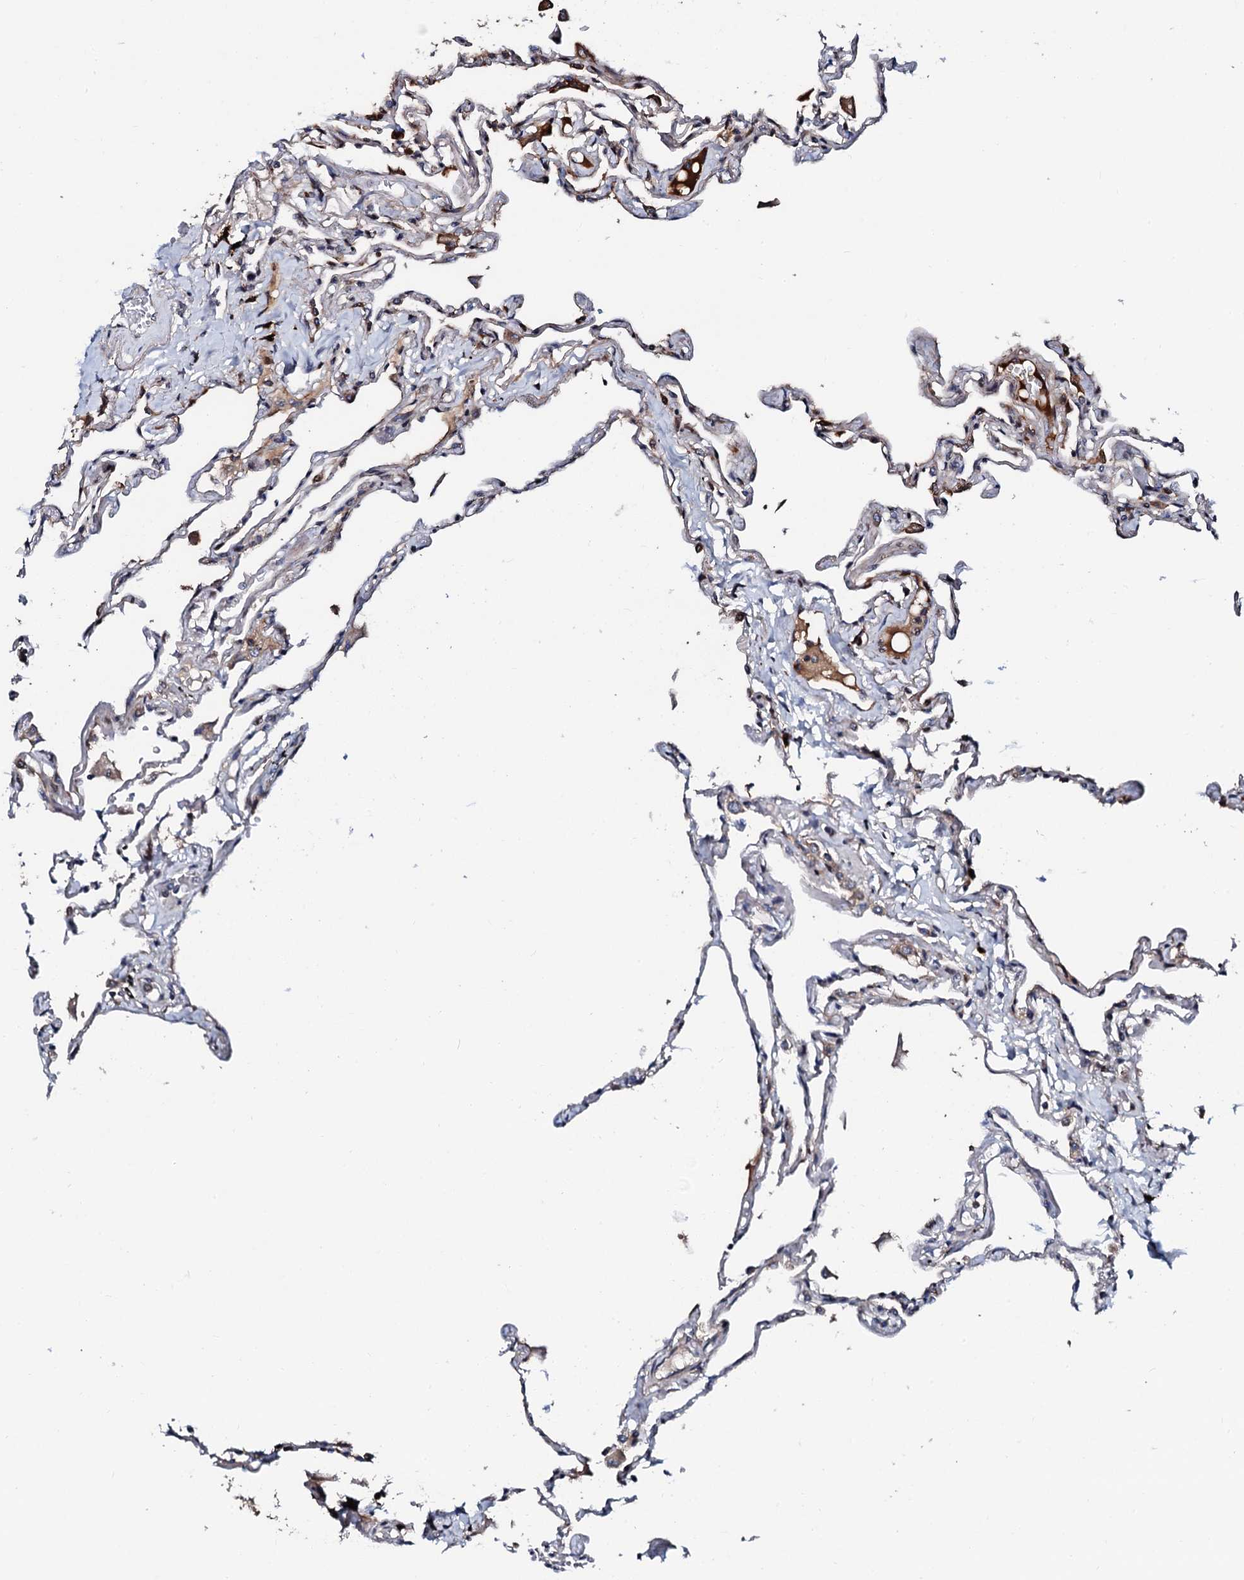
{"staining": {"intensity": "negative", "quantity": "none", "location": "none"}, "tissue": "lung", "cell_type": "Alveolar cells", "image_type": "normal", "snomed": [{"axis": "morphology", "description": "Normal tissue, NOS"}, {"axis": "topography", "description": "Lung"}], "caption": "Alveolar cells show no significant staining in normal lung. Brightfield microscopy of immunohistochemistry stained with DAB (3,3'-diaminobenzidine) (brown) and hematoxylin (blue), captured at high magnification.", "gene": "KIF18A", "patient": {"sex": "female", "age": 67}}